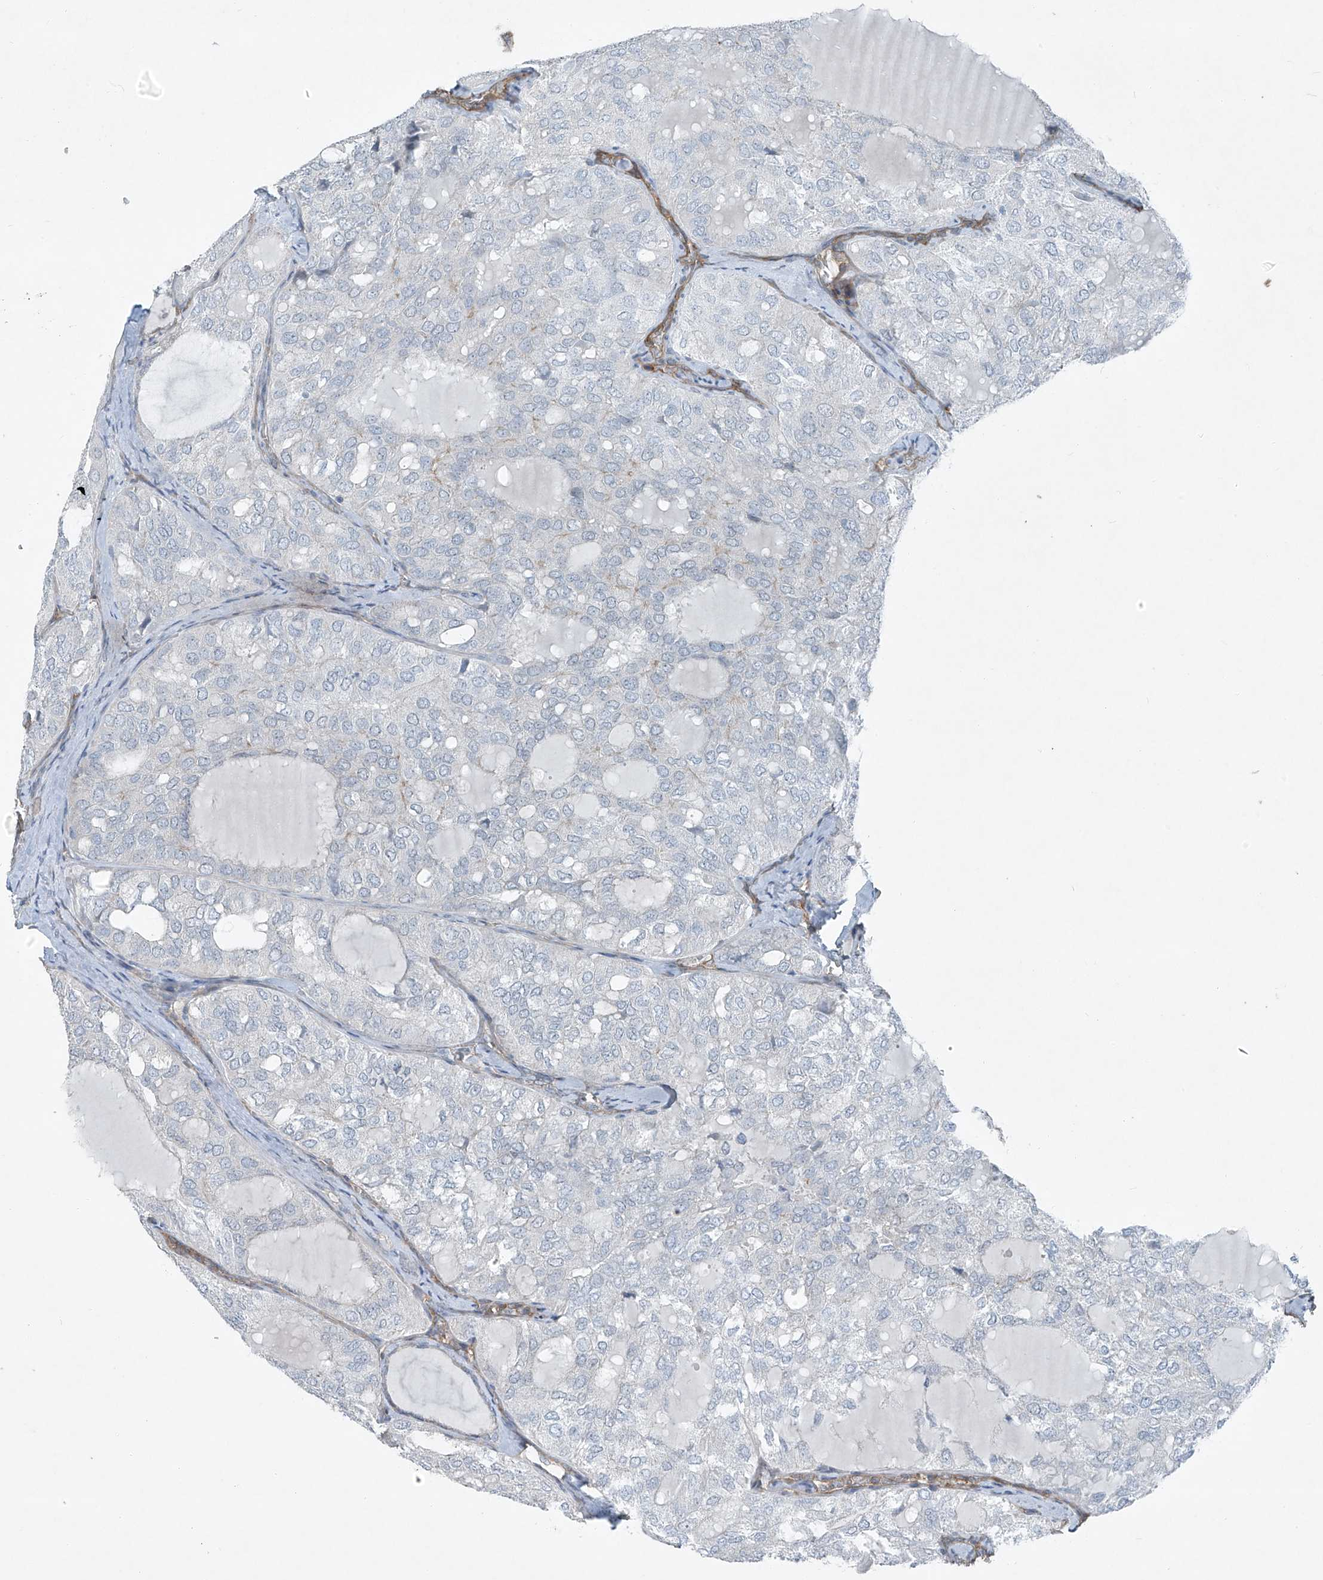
{"staining": {"intensity": "negative", "quantity": "none", "location": "none"}, "tissue": "thyroid cancer", "cell_type": "Tumor cells", "image_type": "cancer", "snomed": [{"axis": "morphology", "description": "Follicular adenoma carcinoma, NOS"}, {"axis": "topography", "description": "Thyroid gland"}], "caption": "Immunohistochemical staining of follicular adenoma carcinoma (thyroid) displays no significant expression in tumor cells.", "gene": "TNS2", "patient": {"sex": "male", "age": 75}}